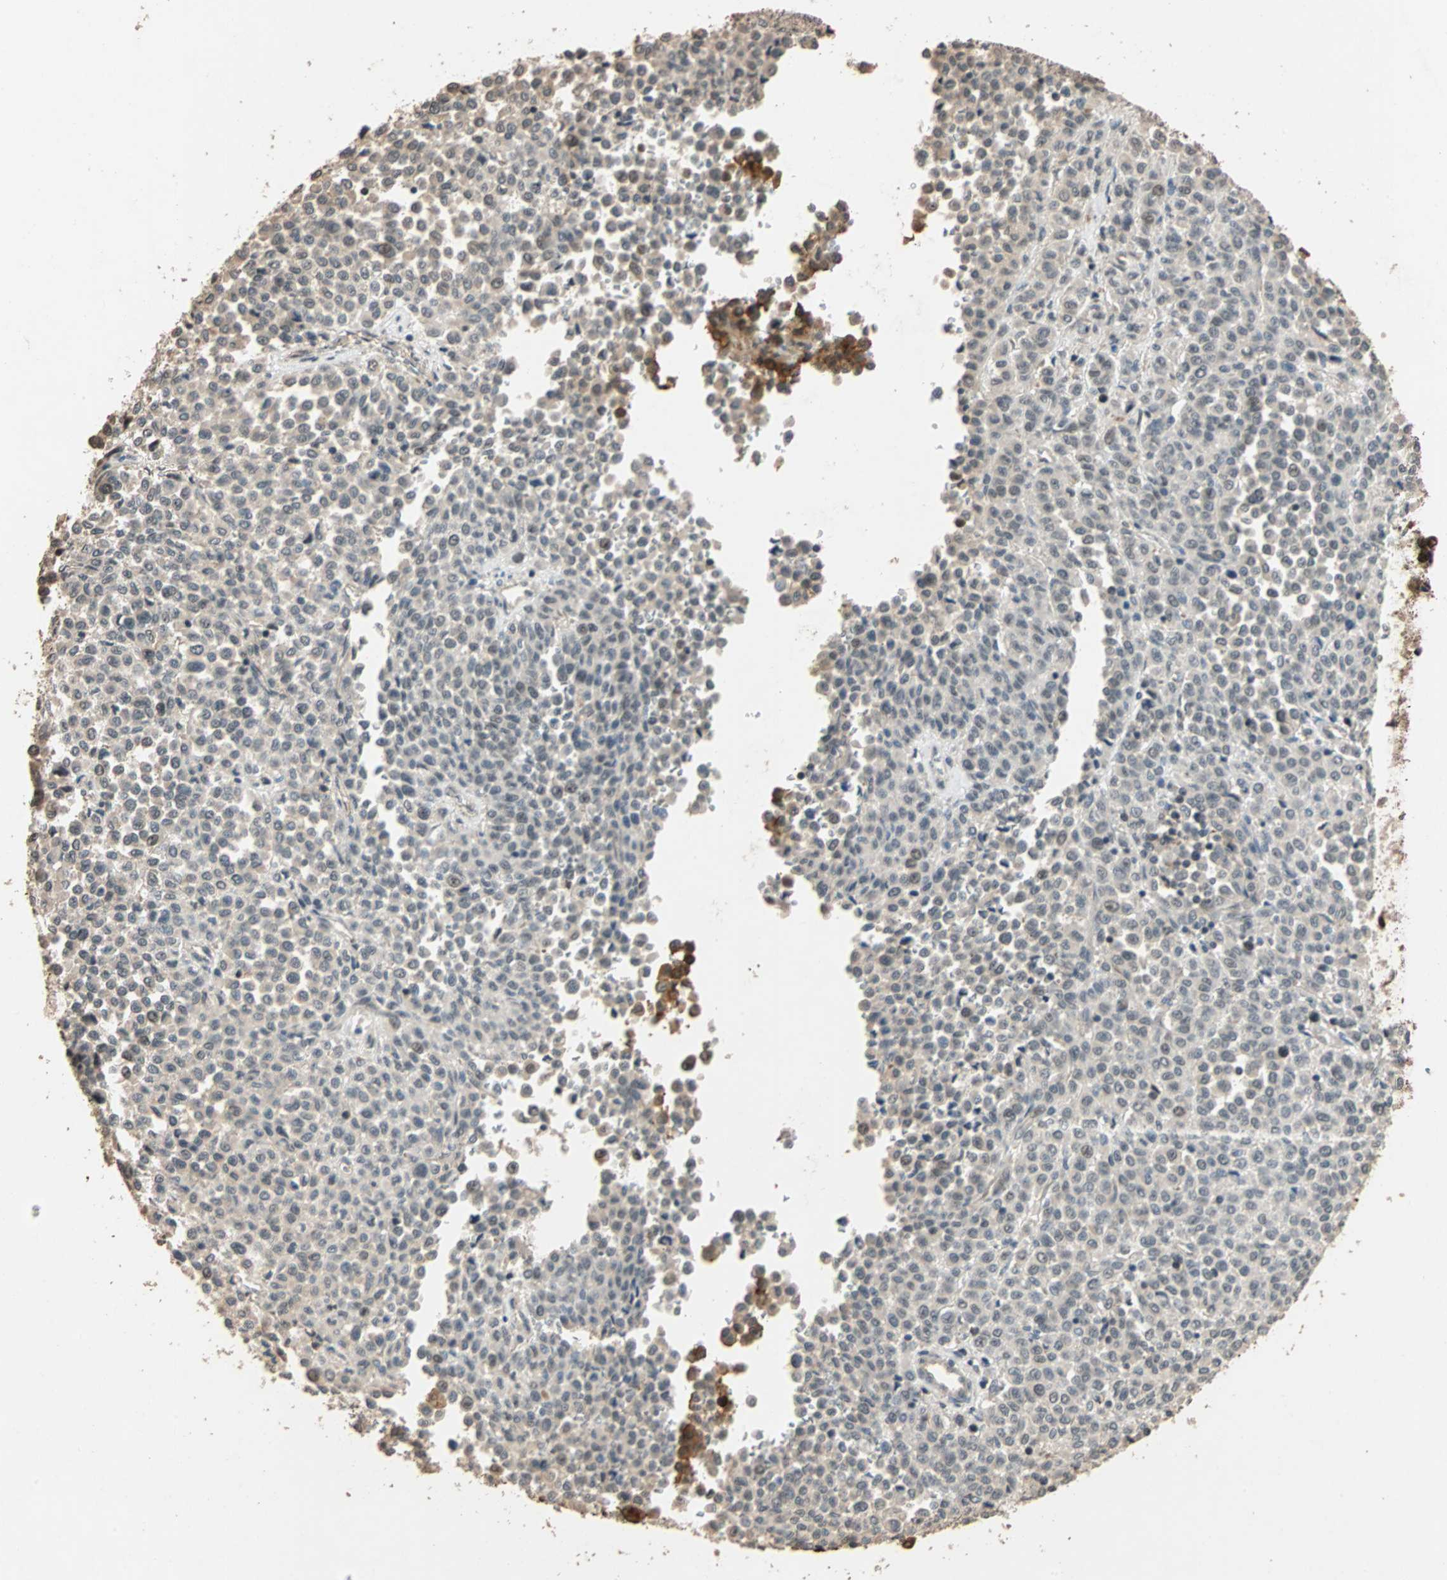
{"staining": {"intensity": "weak", "quantity": ">75%", "location": "cytoplasmic/membranous"}, "tissue": "melanoma", "cell_type": "Tumor cells", "image_type": "cancer", "snomed": [{"axis": "morphology", "description": "Malignant melanoma, Metastatic site"}, {"axis": "topography", "description": "Pancreas"}], "caption": "Melanoma tissue exhibits weak cytoplasmic/membranous expression in about >75% of tumor cells The protein is stained brown, and the nuclei are stained in blue (DAB (3,3'-diaminobenzidine) IHC with brightfield microscopy, high magnification).", "gene": "CDC5L", "patient": {"sex": "female", "age": 30}}